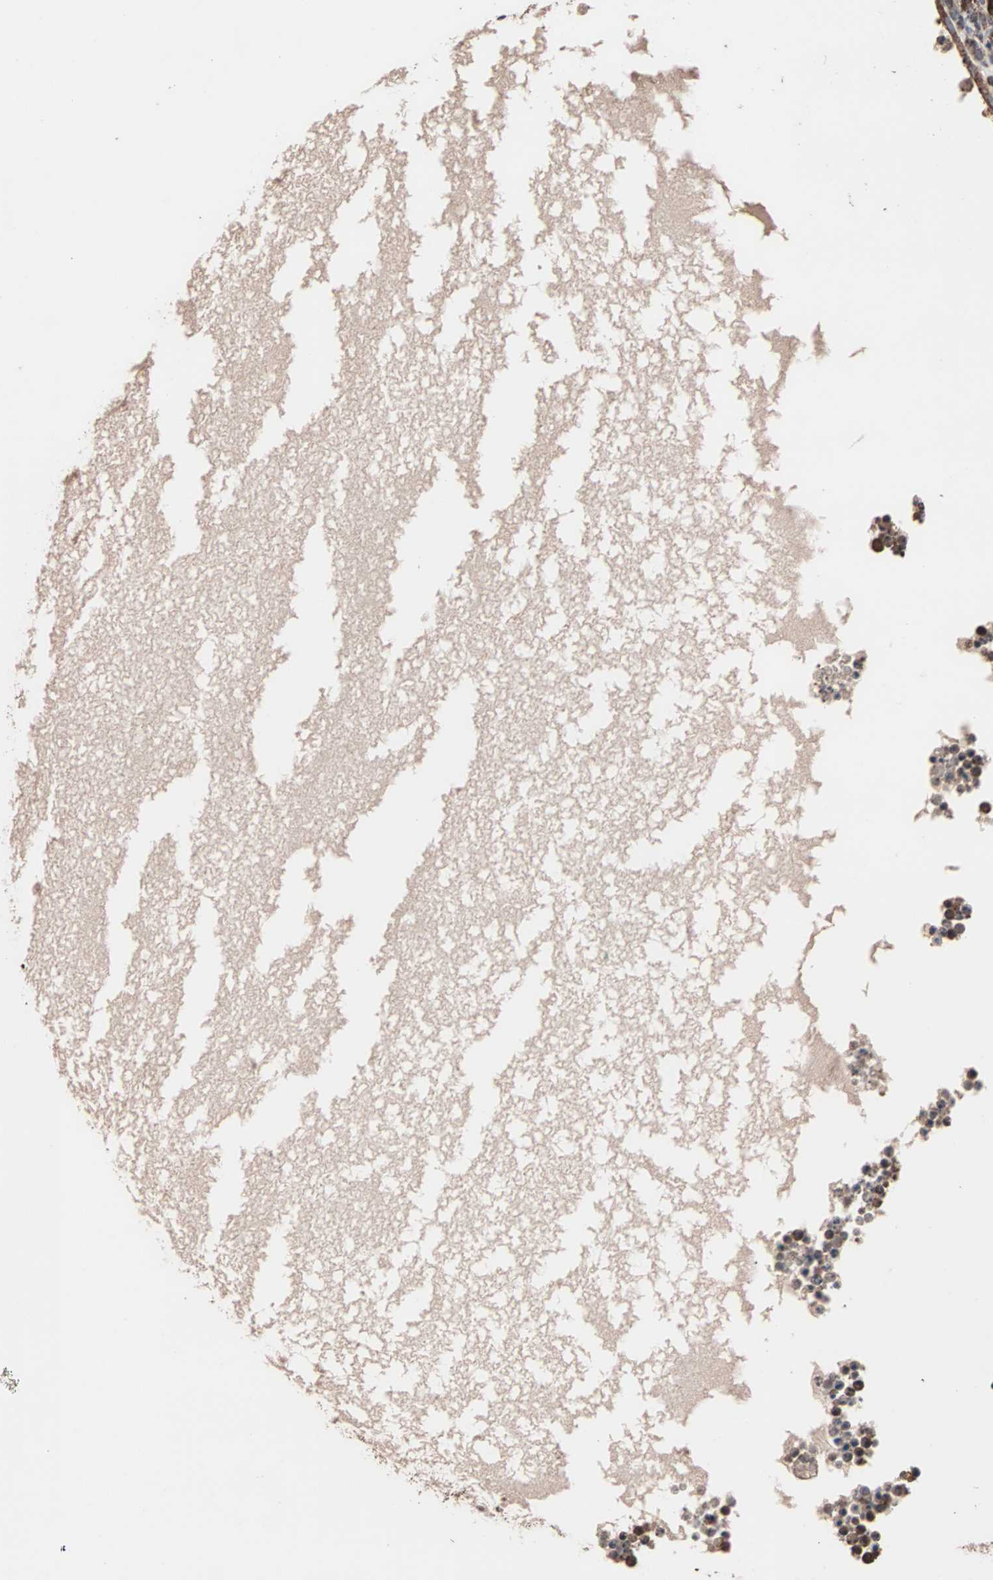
{"staining": {"intensity": "moderate", "quantity": ">75%", "location": "cytoplasmic/membranous"}, "tissue": "ovary", "cell_type": "Ovarian stroma cells", "image_type": "normal", "snomed": [{"axis": "morphology", "description": "Normal tissue, NOS"}, {"axis": "topography", "description": "Ovary"}], "caption": "Protein positivity by immunohistochemistry shows moderate cytoplasmic/membranous expression in about >75% of ovarian stroma cells in benign ovary. (IHC, brightfield microscopy, high magnification).", "gene": "MRPL2", "patient": {"sex": "female", "age": 35}}